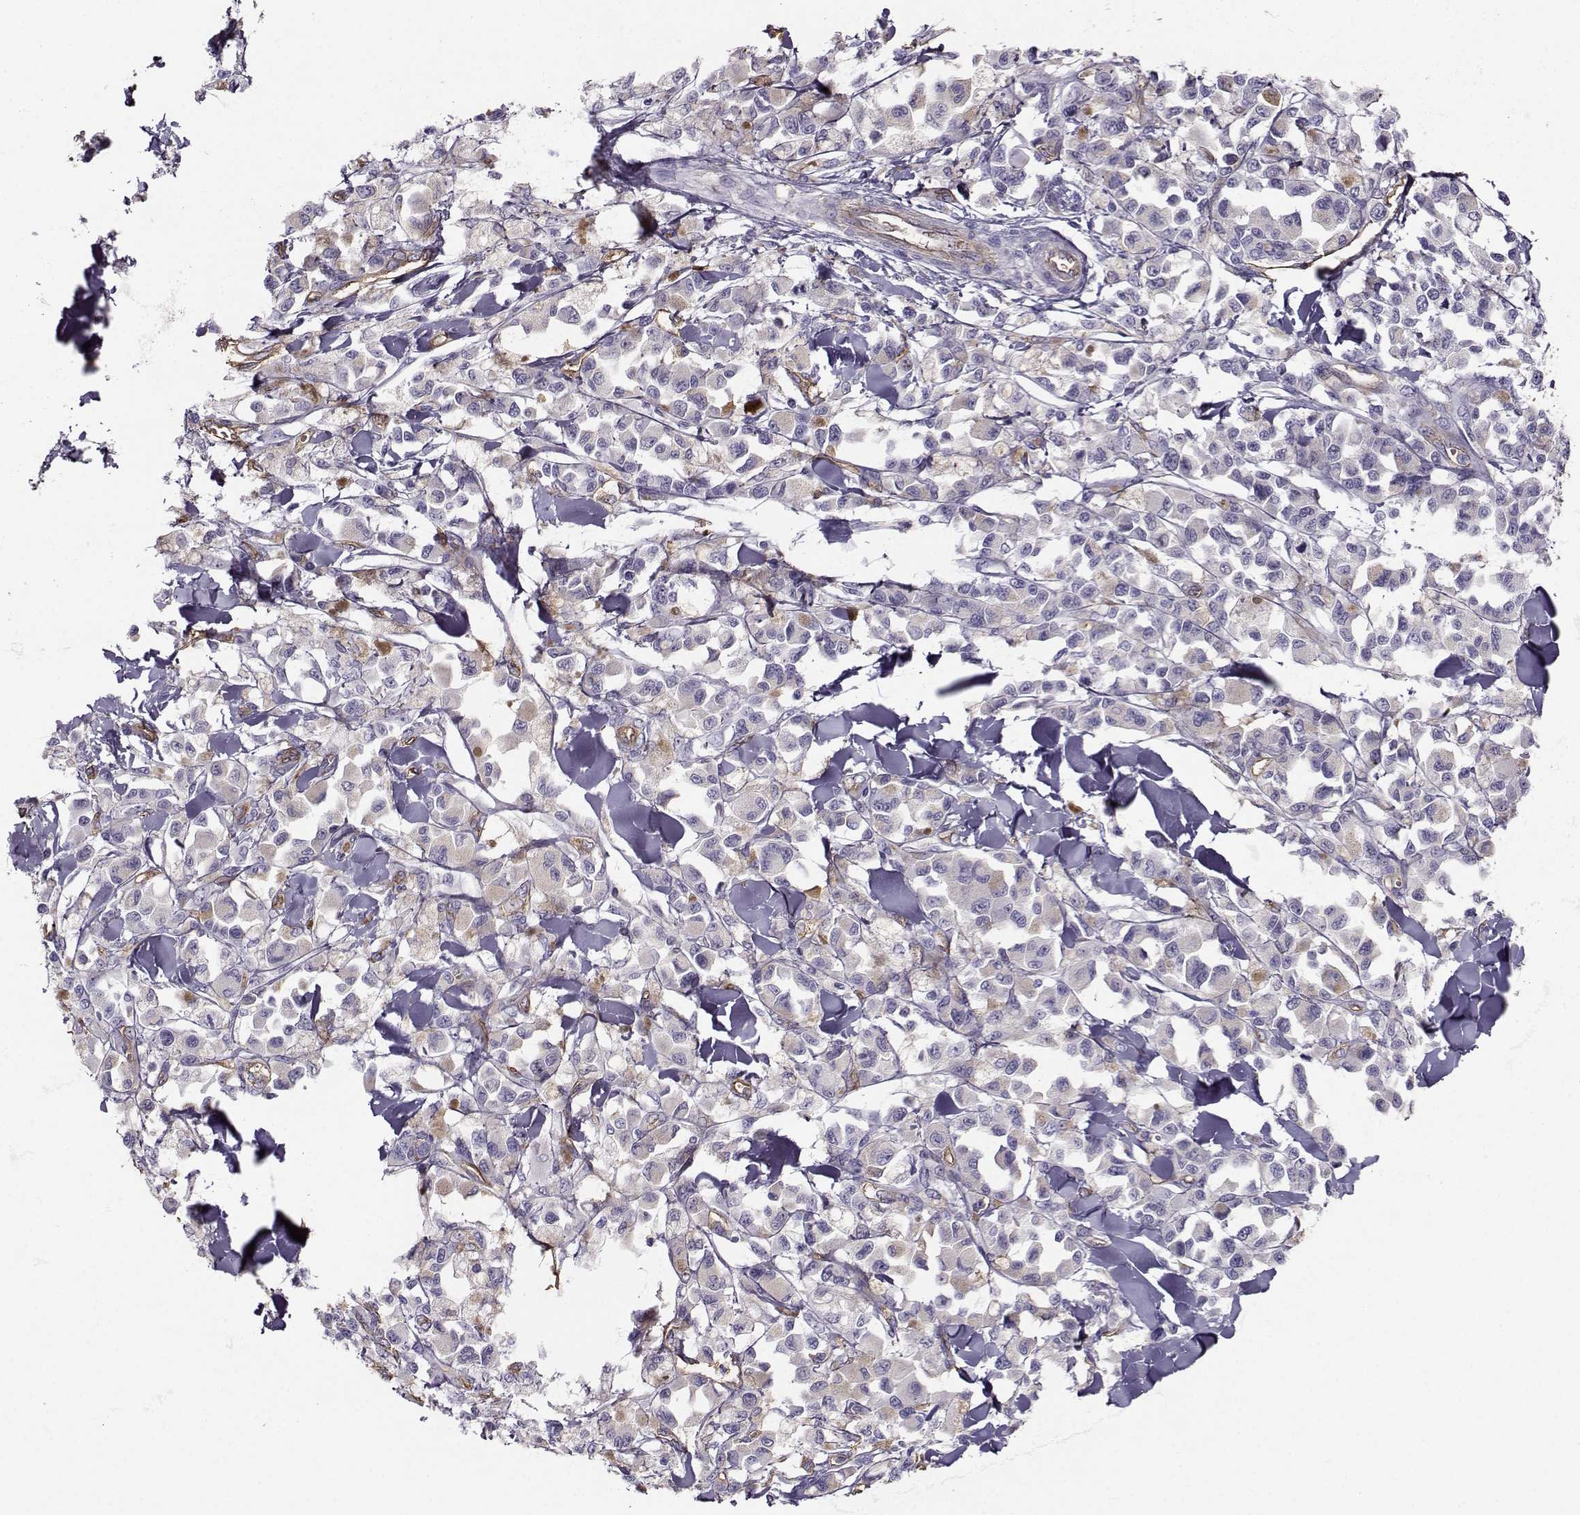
{"staining": {"intensity": "weak", "quantity": "<25%", "location": "cytoplasmic/membranous"}, "tissue": "melanoma", "cell_type": "Tumor cells", "image_type": "cancer", "snomed": [{"axis": "morphology", "description": "Malignant melanoma, NOS"}, {"axis": "topography", "description": "Skin"}], "caption": "This is an immunohistochemistry histopathology image of human malignant melanoma. There is no staining in tumor cells.", "gene": "CLUL1", "patient": {"sex": "female", "age": 58}}